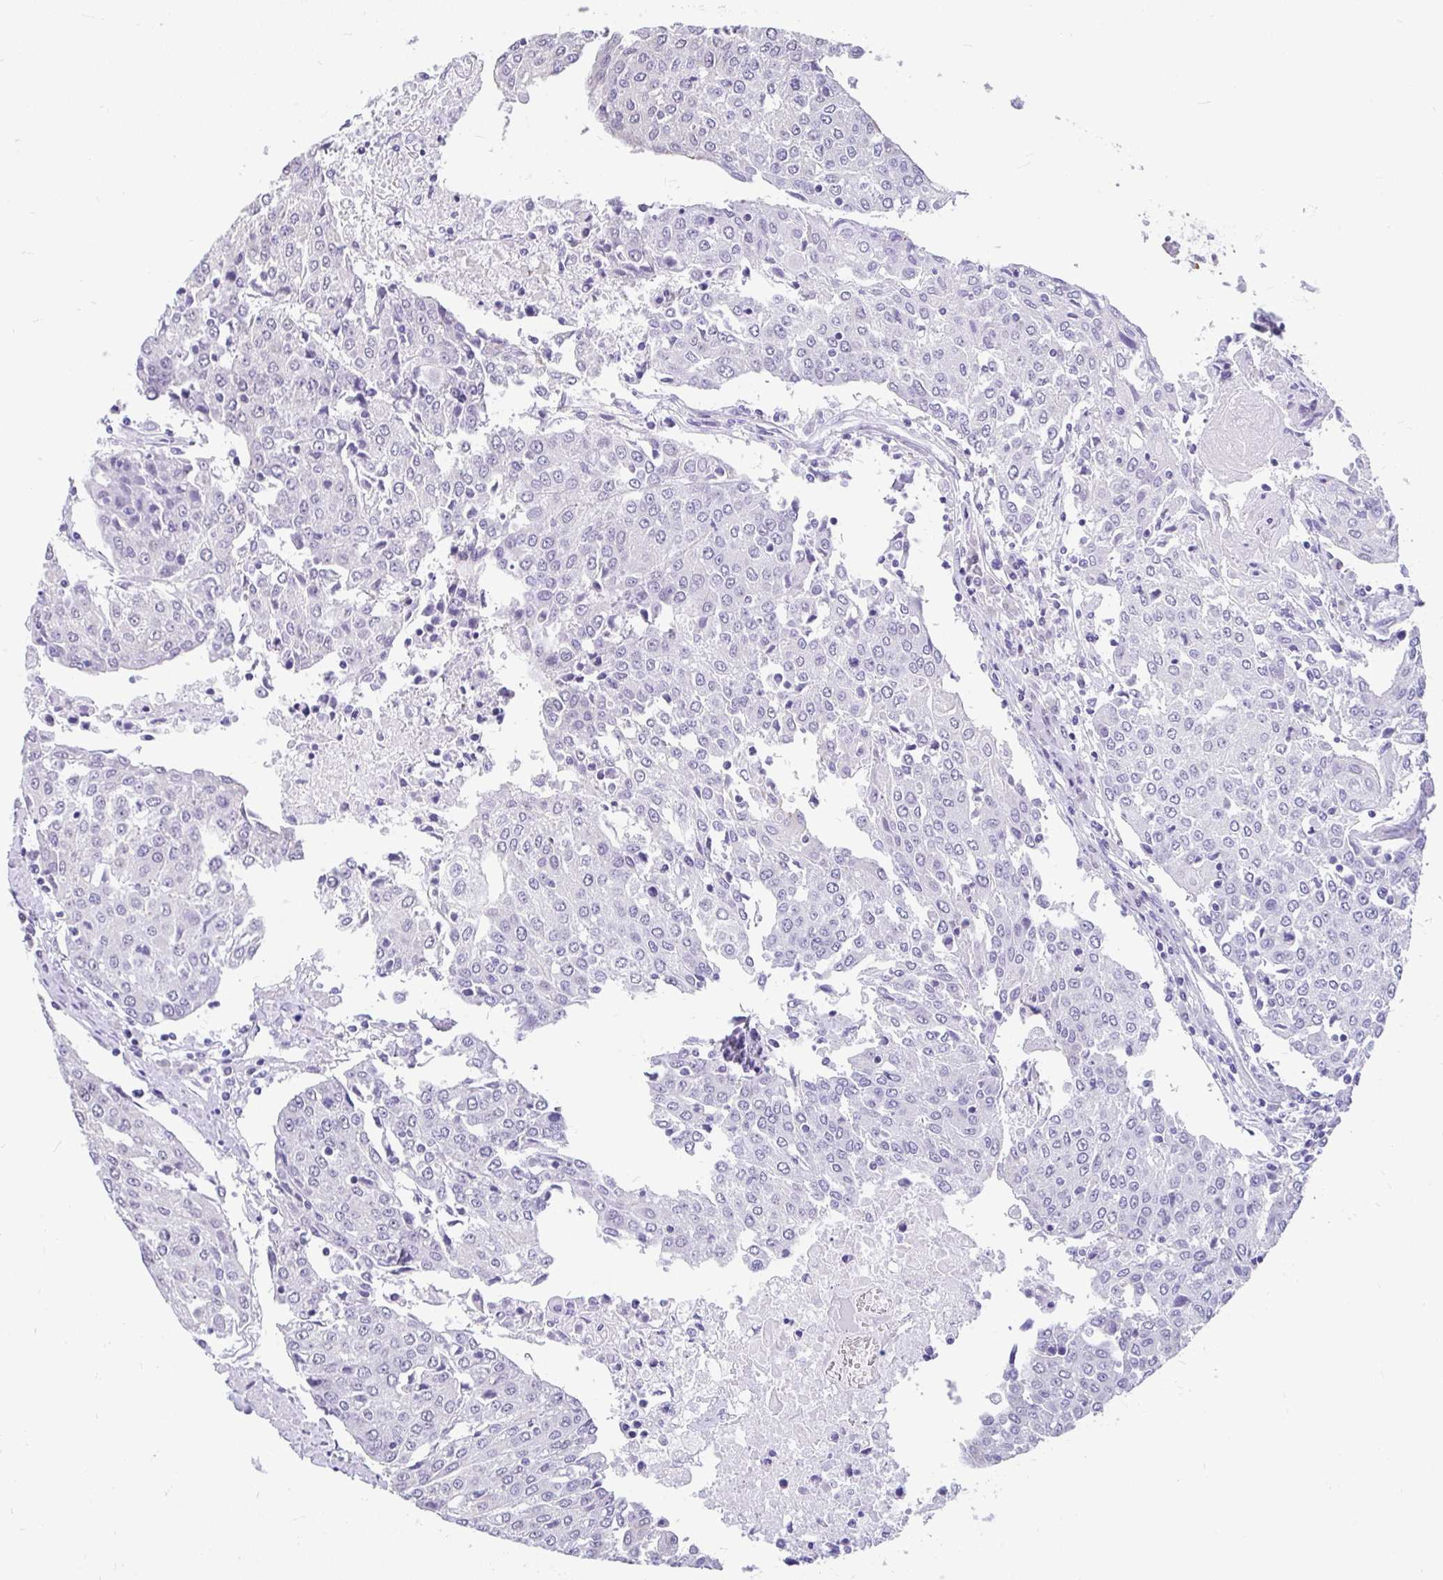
{"staining": {"intensity": "negative", "quantity": "none", "location": "none"}, "tissue": "urothelial cancer", "cell_type": "Tumor cells", "image_type": "cancer", "snomed": [{"axis": "morphology", "description": "Urothelial carcinoma, High grade"}, {"axis": "topography", "description": "Urinary bladder"}], "caption": "Tumor cells are negative for protein expression in human urothelial carcinoma (high-grade).", "gene": "EML5", "patient": {"sex": "female", "age": 85}}